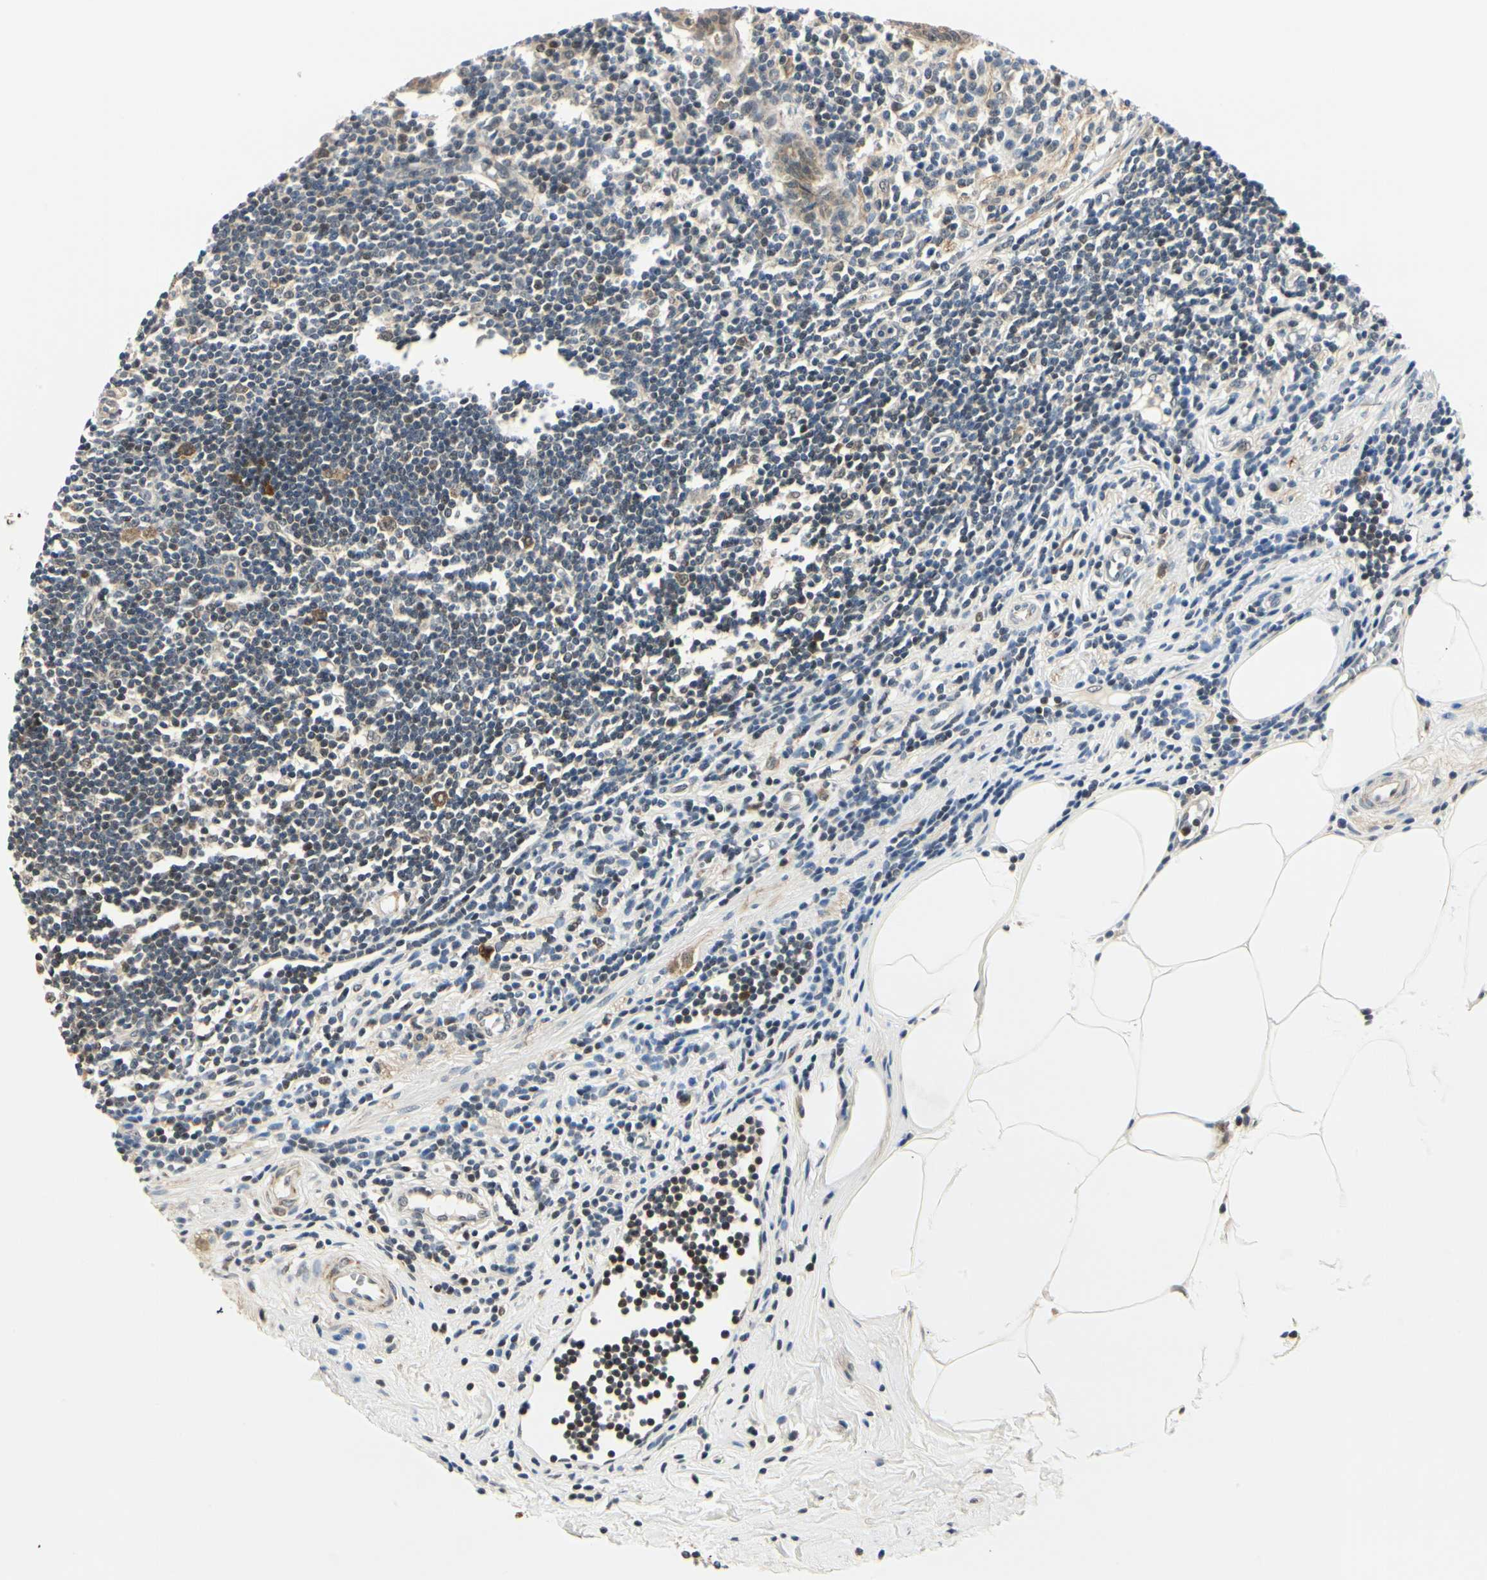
{"staining": {"intensity": "moderate", "quantity": ">75%", "location": "cytoplasmic/membranous"}, "tissue": "appendix", "cell_type": "Glandular cells", "image_type": "normal", "snomed": [{"axis": "morphology", "description": "Normal tissue, NOS"}, {"axis": "topography", "description": "Appendix"}], "caption": "Human appendix stained with a protein marker demonstrates moderate staining in glandular cells.", "gene": "PDK2", "patient": {"sex": "female", "age": 50}}